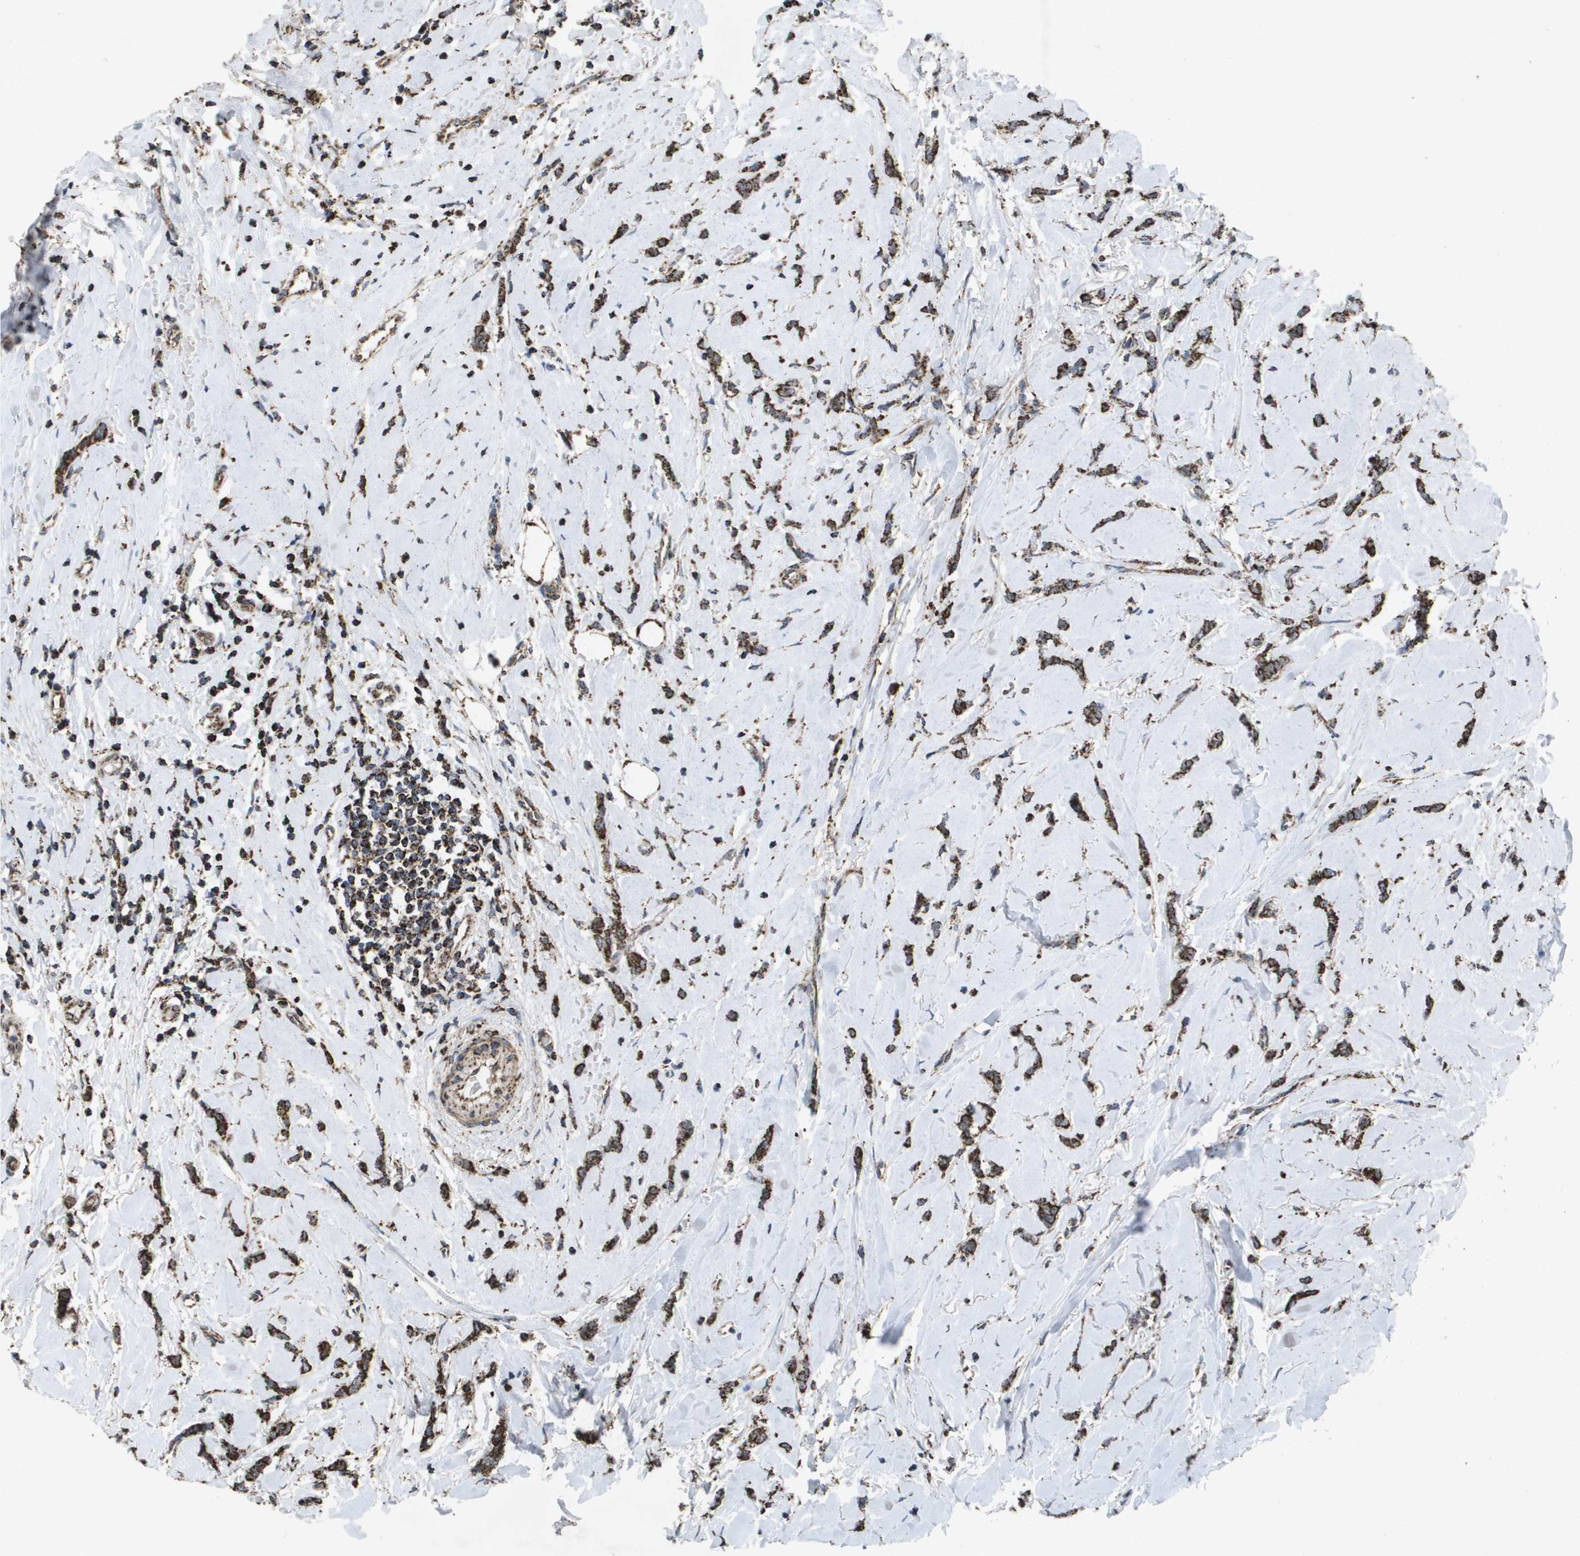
{"staining": {"intensity": "strong", "quantity": ">75%", "location": "cytoplasmic/membranous"}, "tissue": "breast cancer", "cell_type": "Tumor cells", "image_type": "cancer", "snomed": [{"axis": "morphology", "description": "Lobular carcinoma"}, {"axis": "topography", "description": "Skin"}, {"axis": "topography", "description": "Breast"}], "caption": "Breast cancer (lobular carcinoma) stained with DAB (3,3'-diaminobenzidine) immunohistochemistry shows high levels of strong cytoplasmic/membranous staining in about >75% of tumor cells. The staining was performed using DAB (3,3'-diaminobenzidine), with brown indicating positive protein expression. Nuclei are stained blue with hematoxylin.", "gene": "HSPE1", "patient": {"sex": "female", "age": 46}}